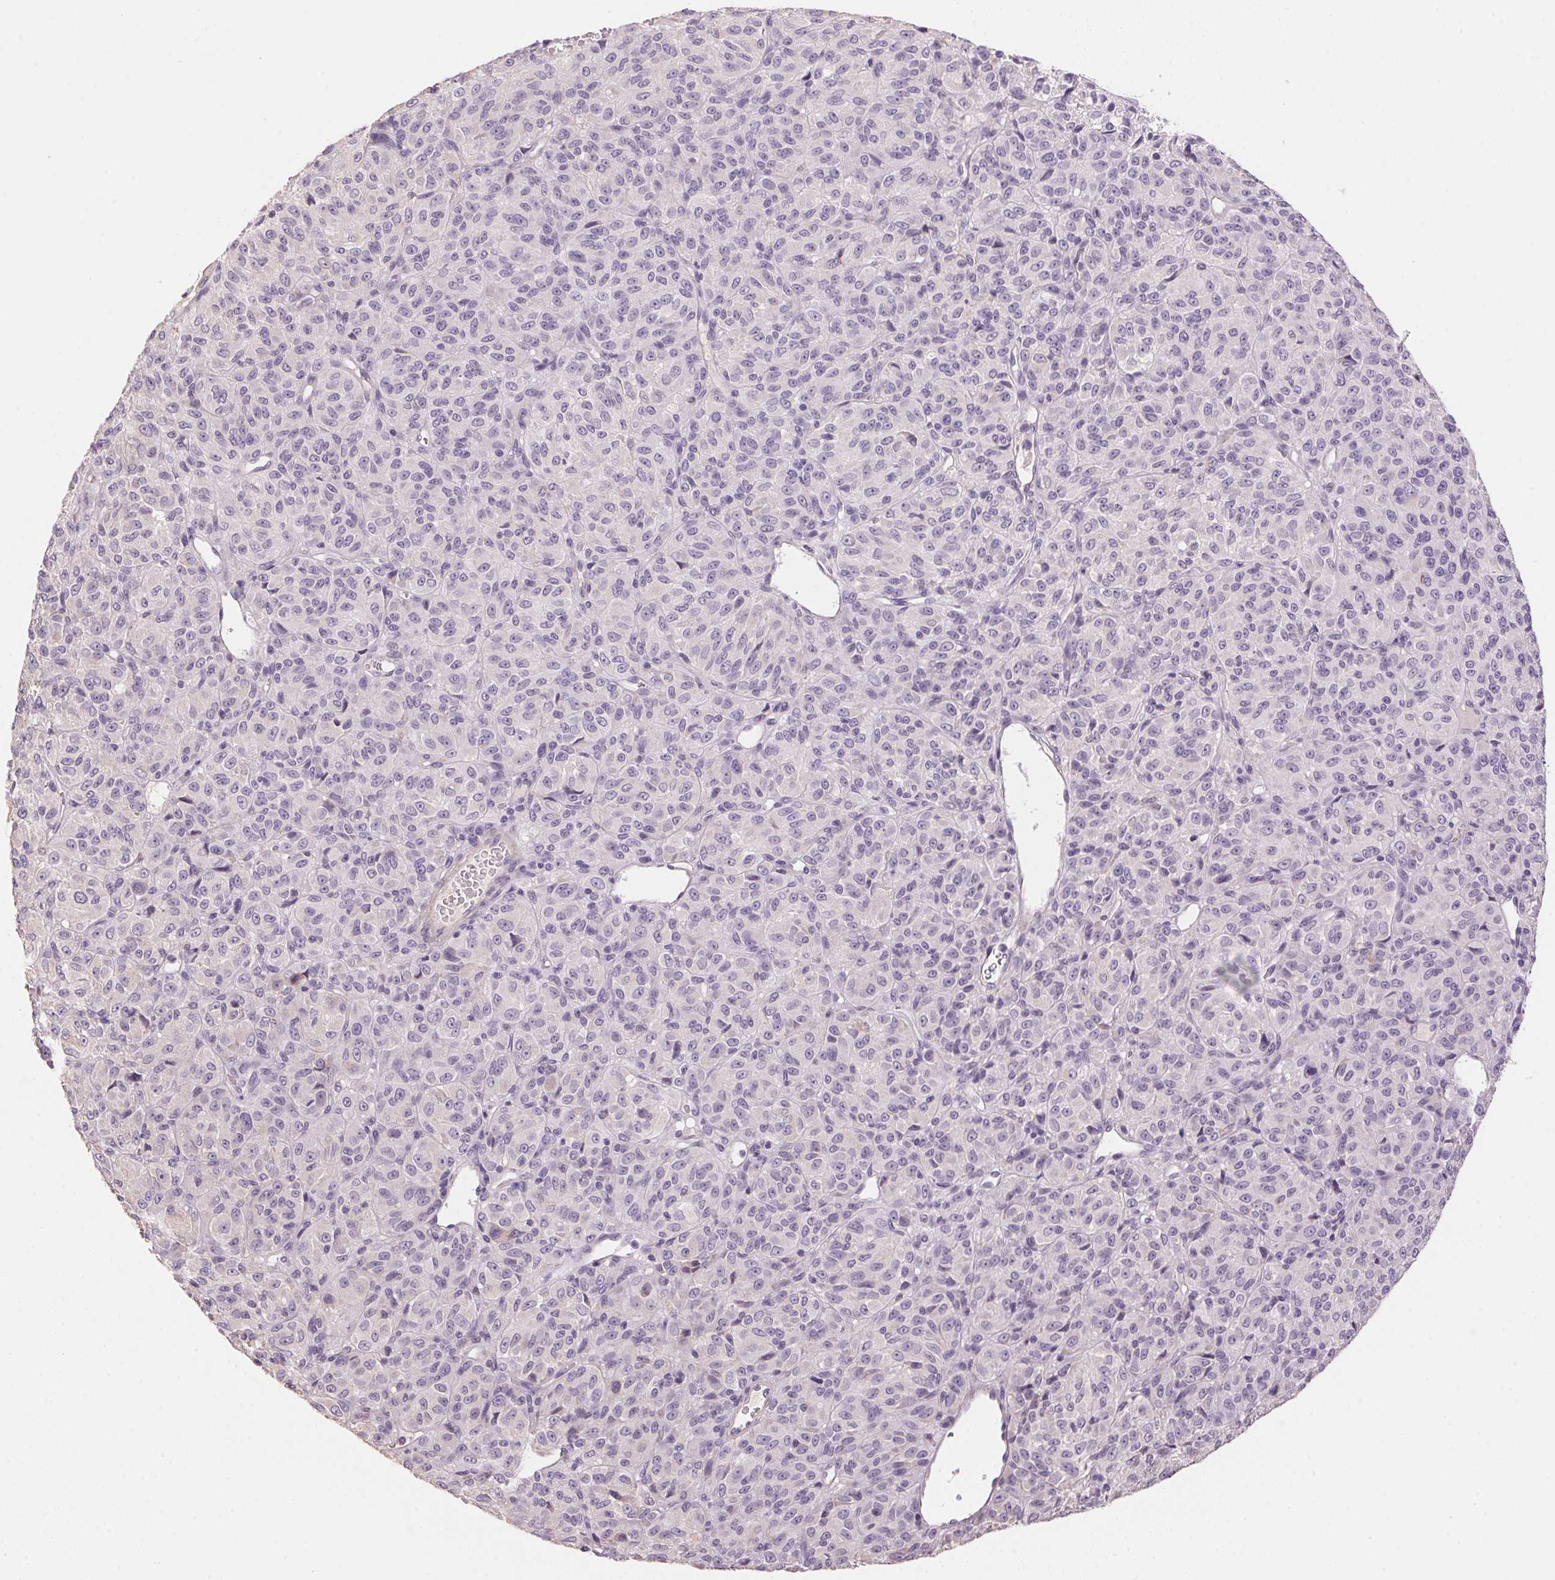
{"staining": {"intensity": "negative", "quantity": "none", "location": "none"}, "tissue": "melanoma", "cell_type": "Tumor cells", "image_type": "cancer", "snomed": [{"axis": "morphology", "description": "Malignant melanoma, Metastatic site"}, {"axis": "topography", "description": "Brain"}], "caption": "Photomicrograph shows no protein positivity in tumor cells of melanoma tissue.", "gene": "LYZL6", "patient": {"sex": "female", "age": 56}}